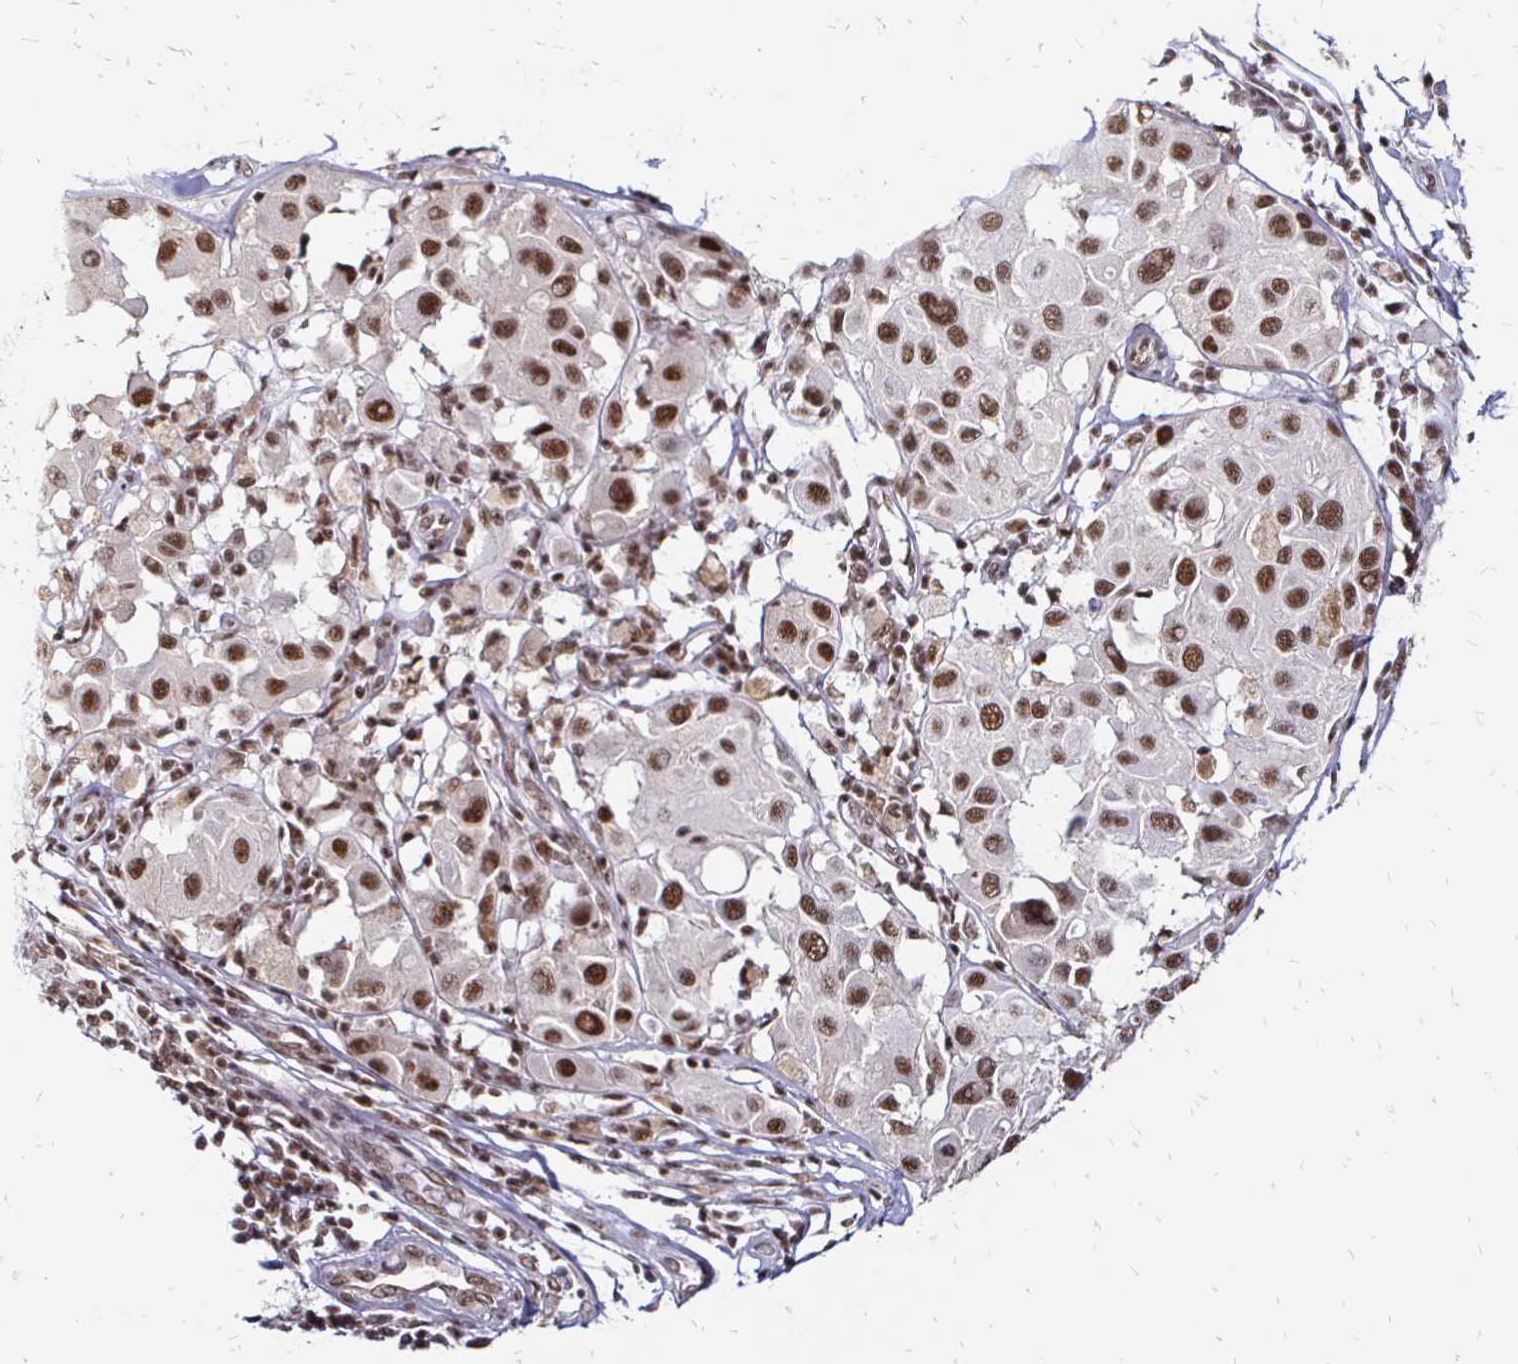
{"staining": {"intensity": "moderate", "quantity": ">75%", "location": "nuclear"}, "tissue": "melanoma", "cell_type": "Tumor cells", "image_type": "cancer", "snomed": [{"axis": "morphology", "description": "Malignant melanoma, Metastatic site"}, {"axis": "topography", "description": "Skin"}], "caption": "Malignant melanoma (metastatic site) was stained to show a protein in brown. There is medium levels of moderate nuclear expression in about >75% of tumor cells.", "gene": "SIN3A", "patient": {"sex": "male", "age": 41}}